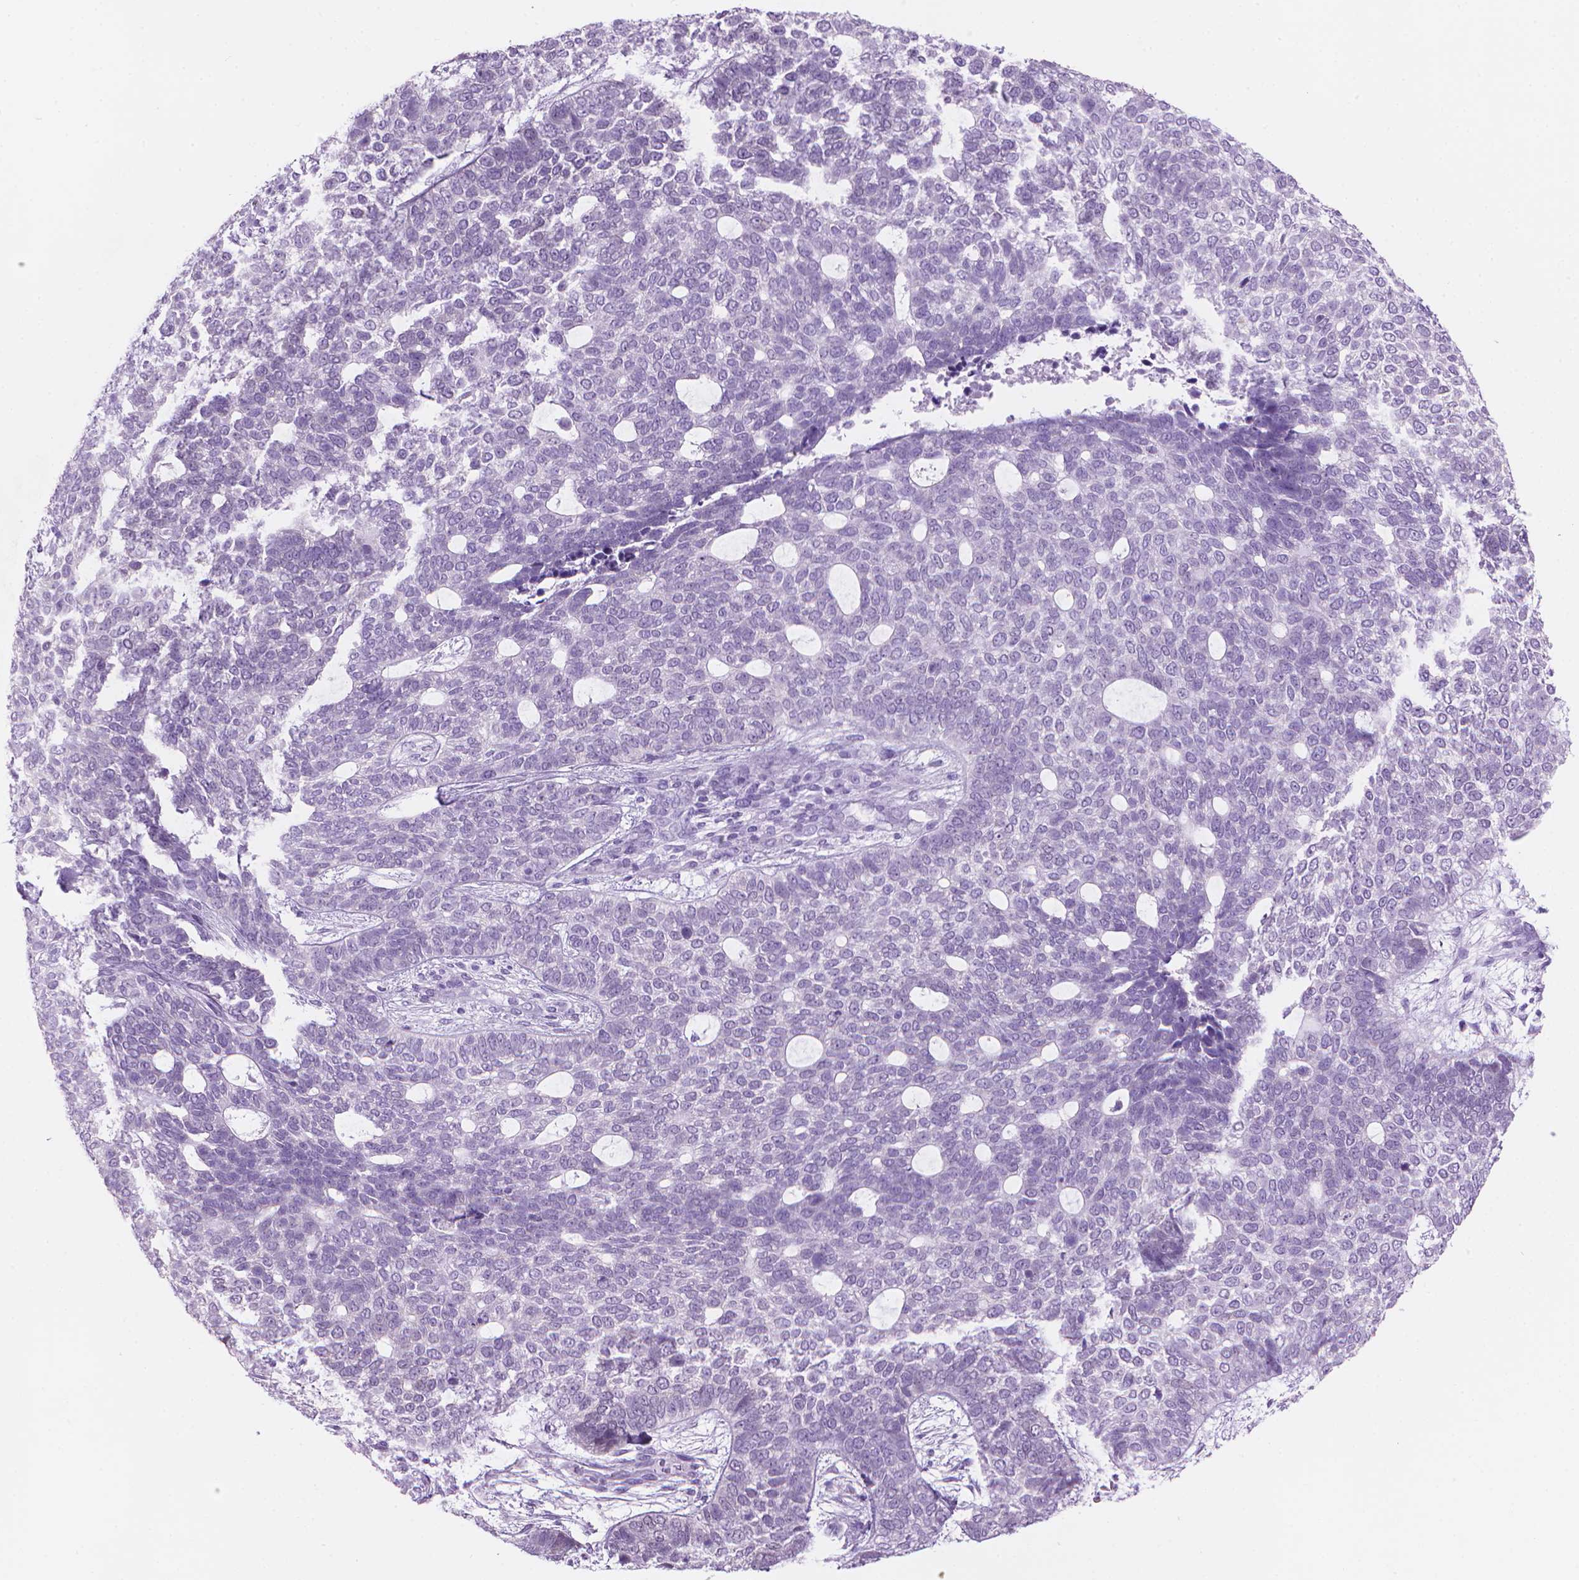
{"staining": {"intensity": "negative", "quantity": "none", "location": "none"}, "tissue": "skin cancer", "cell_type": "Tumor cells", "image_type": "cancer", "snomed": [{"axis": "morphology", "description": "Basal cell carcinoma"}, {"axis": "topography", "description": "Skin"}], "caption": "Skin basal cell carcinoma was stained to show a protein in brown. There is no significant staining in tumor cells. The staining was performed using DAB (3,3'-diaminobenzidine) to visualize the protein expression in brown, while the nuclei were stained in blue with hematoxylin (Magnification: 20x).", "gene": "TTC29", "patient": {"sex": "female", "age": 69}}